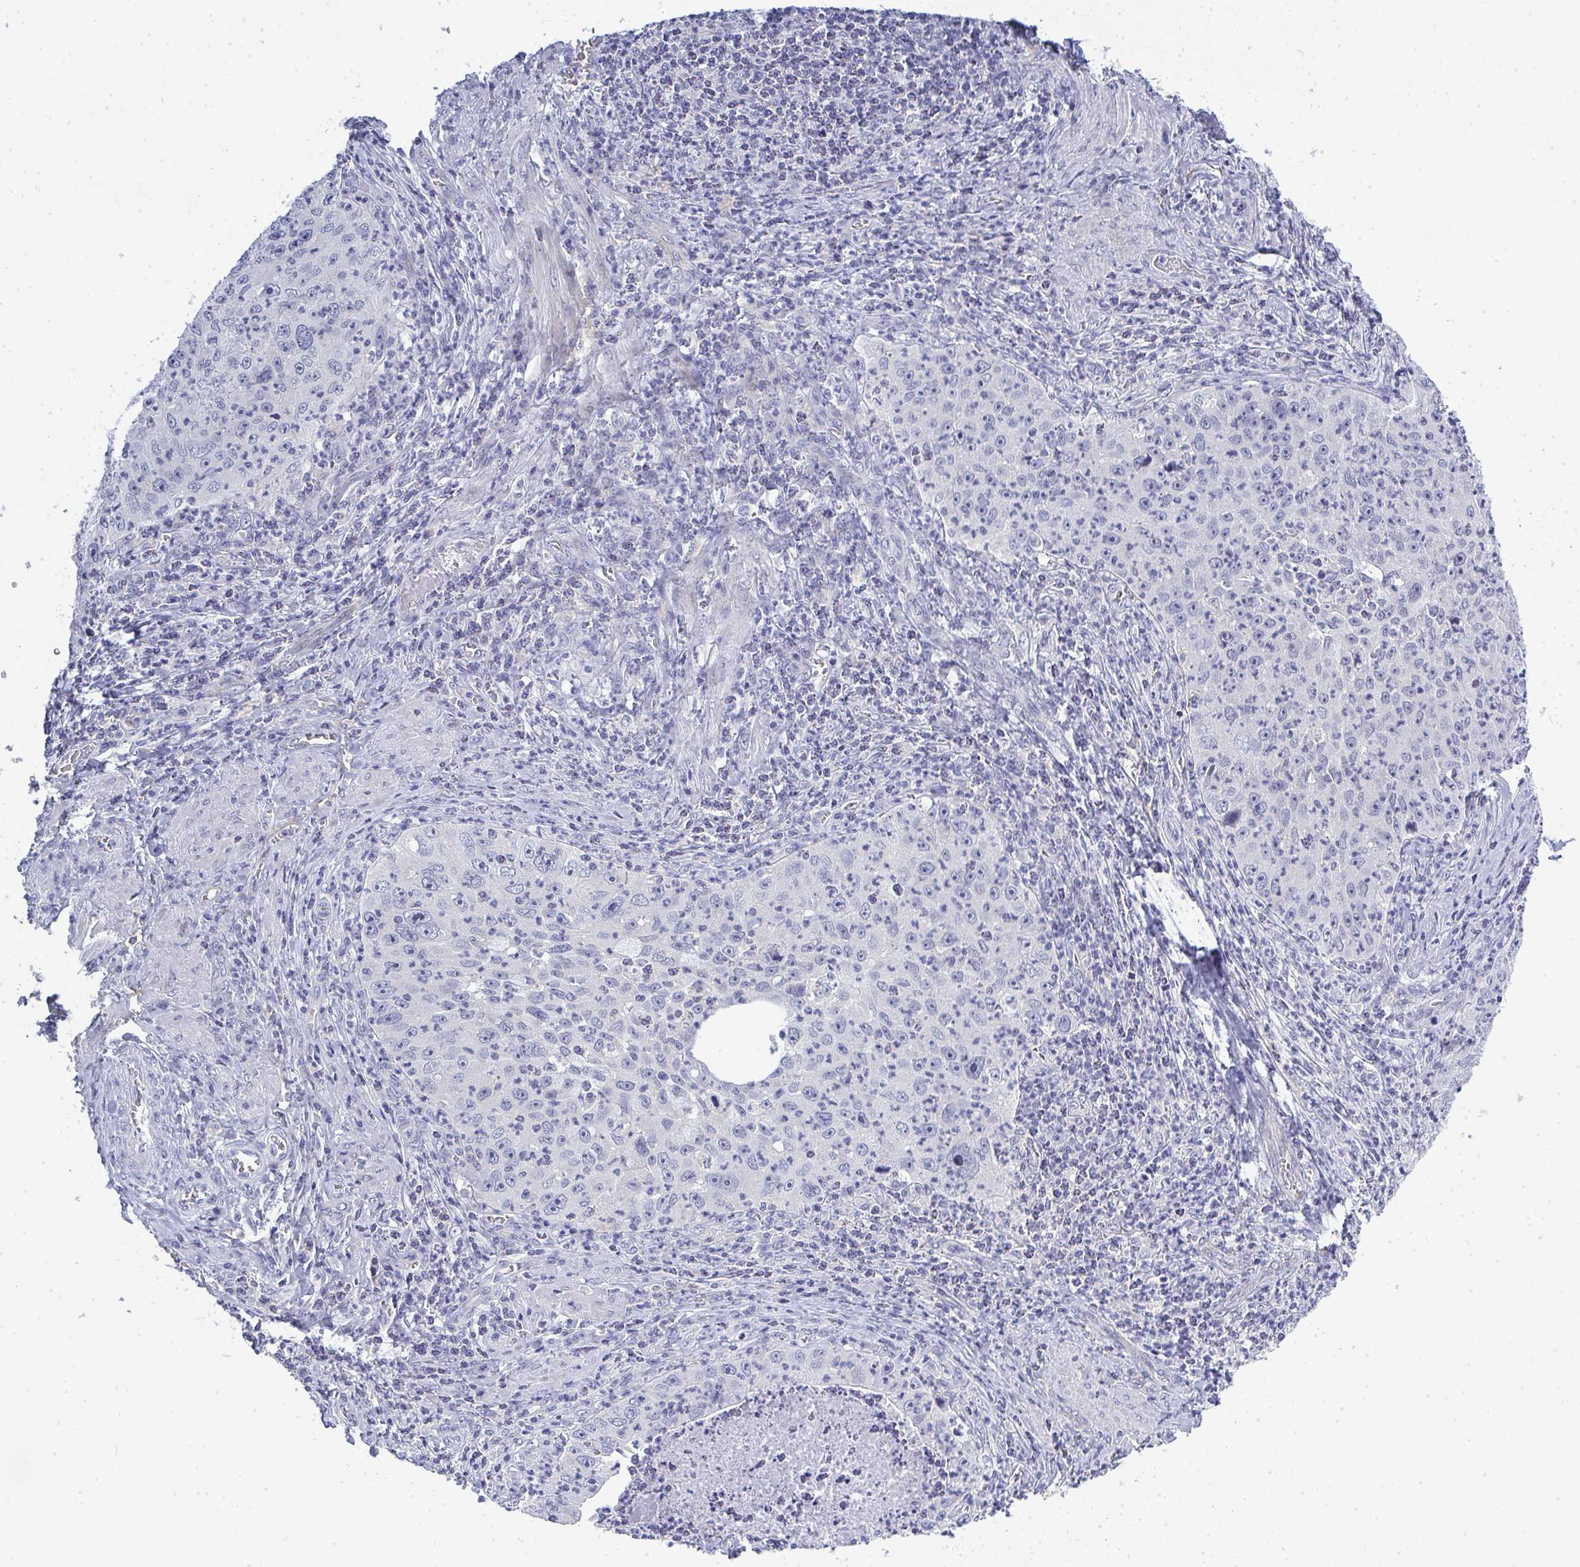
{"staining": {"intensity": "negative", "quantity": "none", "location": "none"}, "tissue": "cervical cancer", "cell_type": "Tumor cells", "image_type": "cancer", "snomed": [{"axis": "morphology", "description": "Squamous cell carcinoma, NOS"}, {"axis": "topography", "description": "Cervix"}], "caption": "An image of cervical cancer (squamous cell carcinoma) stained for a protein shows no brown staining in tumor cells. The staining is performed using DAB (3,3'-diaminobenzidine) brown chromogen with nuclei counter-stained in using hematoxylin.", "gene": "TMEM82", "patient": {"sex": "female", "age": 30}}